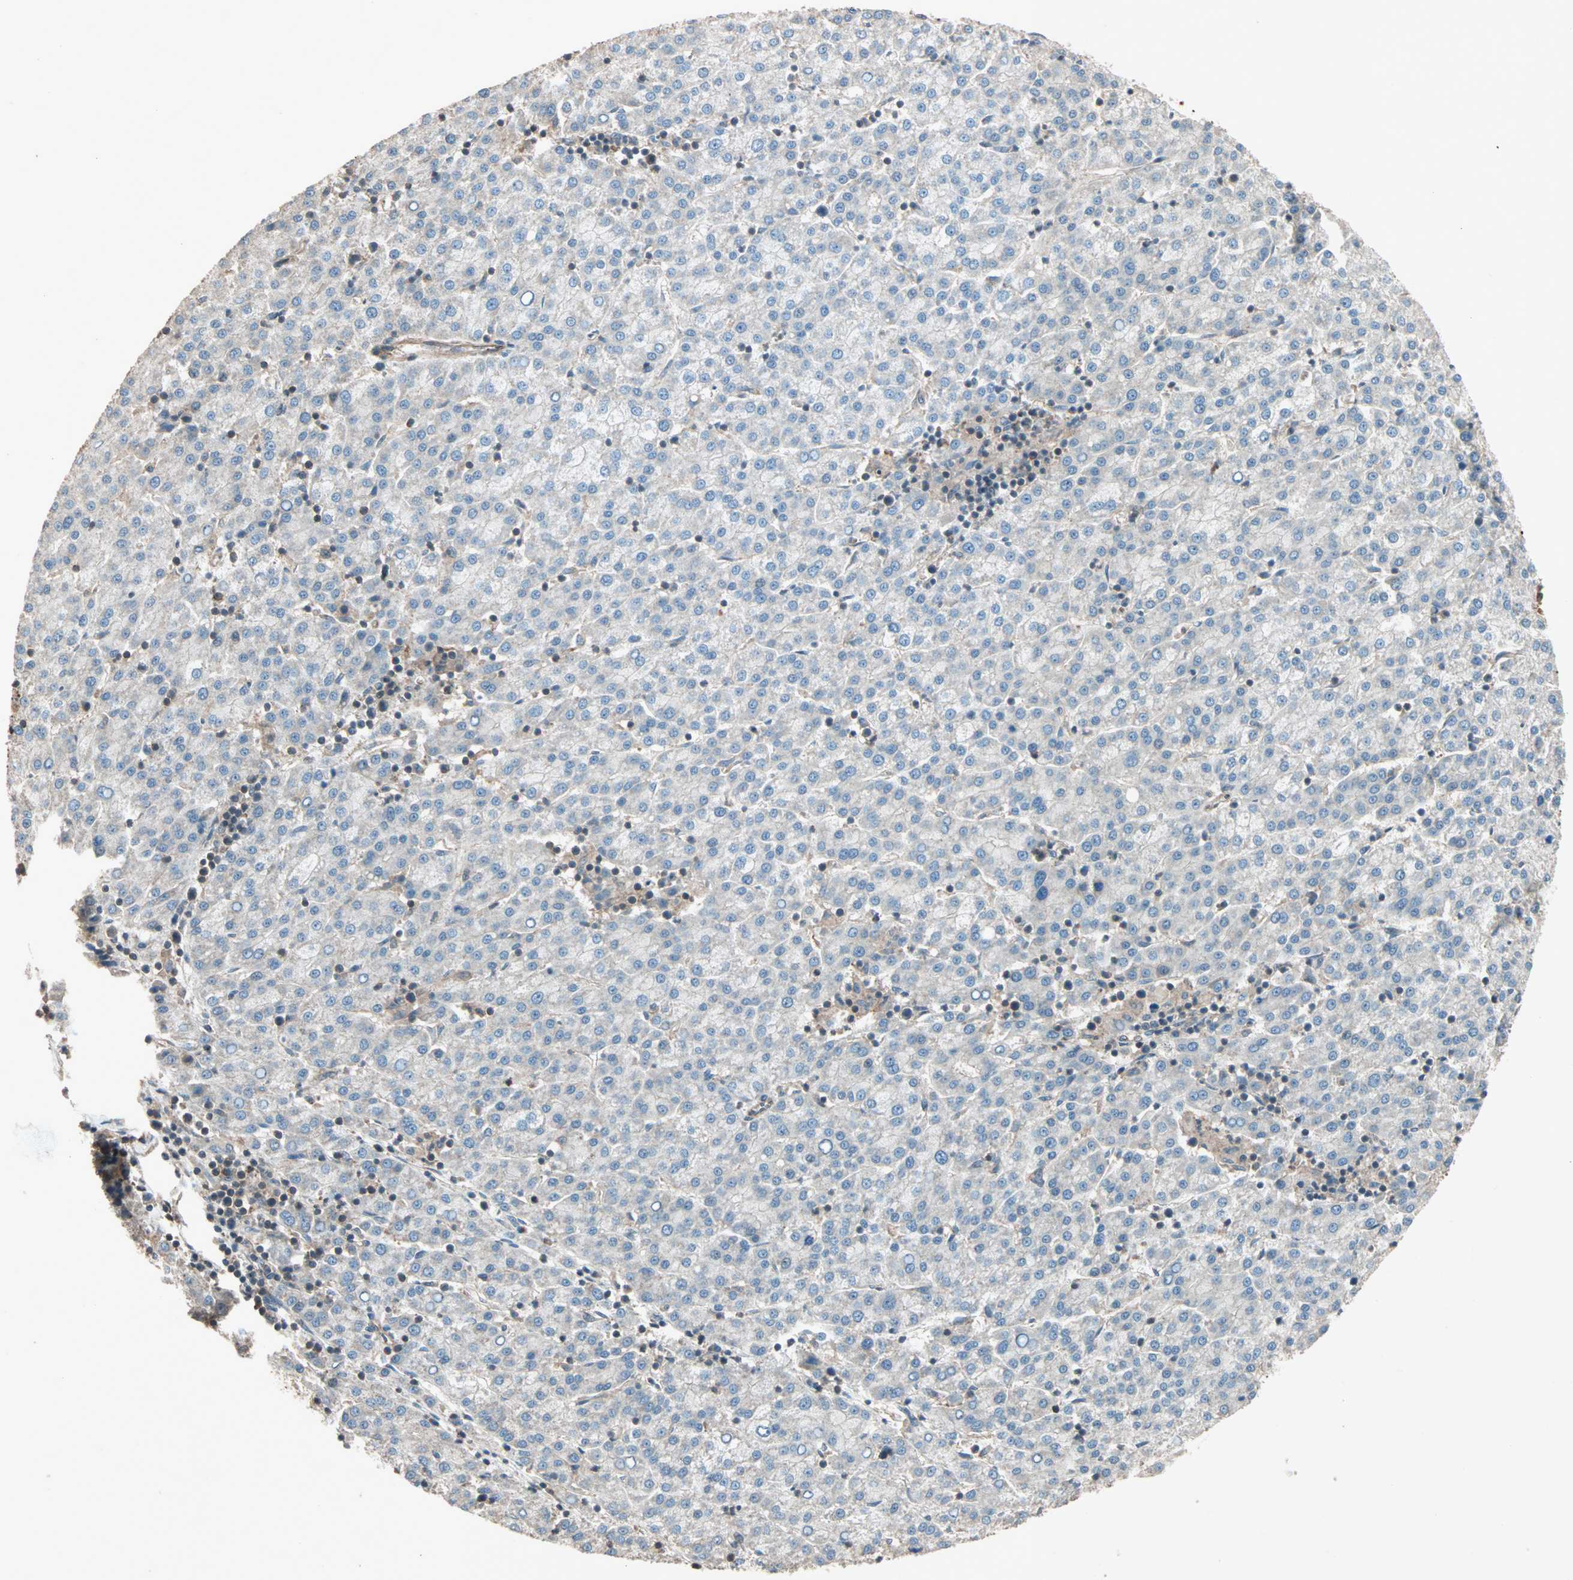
{"staining": {"intensity": "negative", "quantity": "none", "location": "none"}, "tissue": "liver cancer", "cell_type": "Tumor cells", "image_type": "cancer", "snomed": [{"axis": "morphology", "description": "Carcinoma, Hepatocellular, NOS"}, {"axis": "topography", "description": "Liver"}], "caption": "This is an immunohistochemistry micrograph of hepatocellular carcinoma (liver). There is no staining in tumor cells.", "gene": "MAP3K21", "patient": {"sex": "female", "age": 58}}